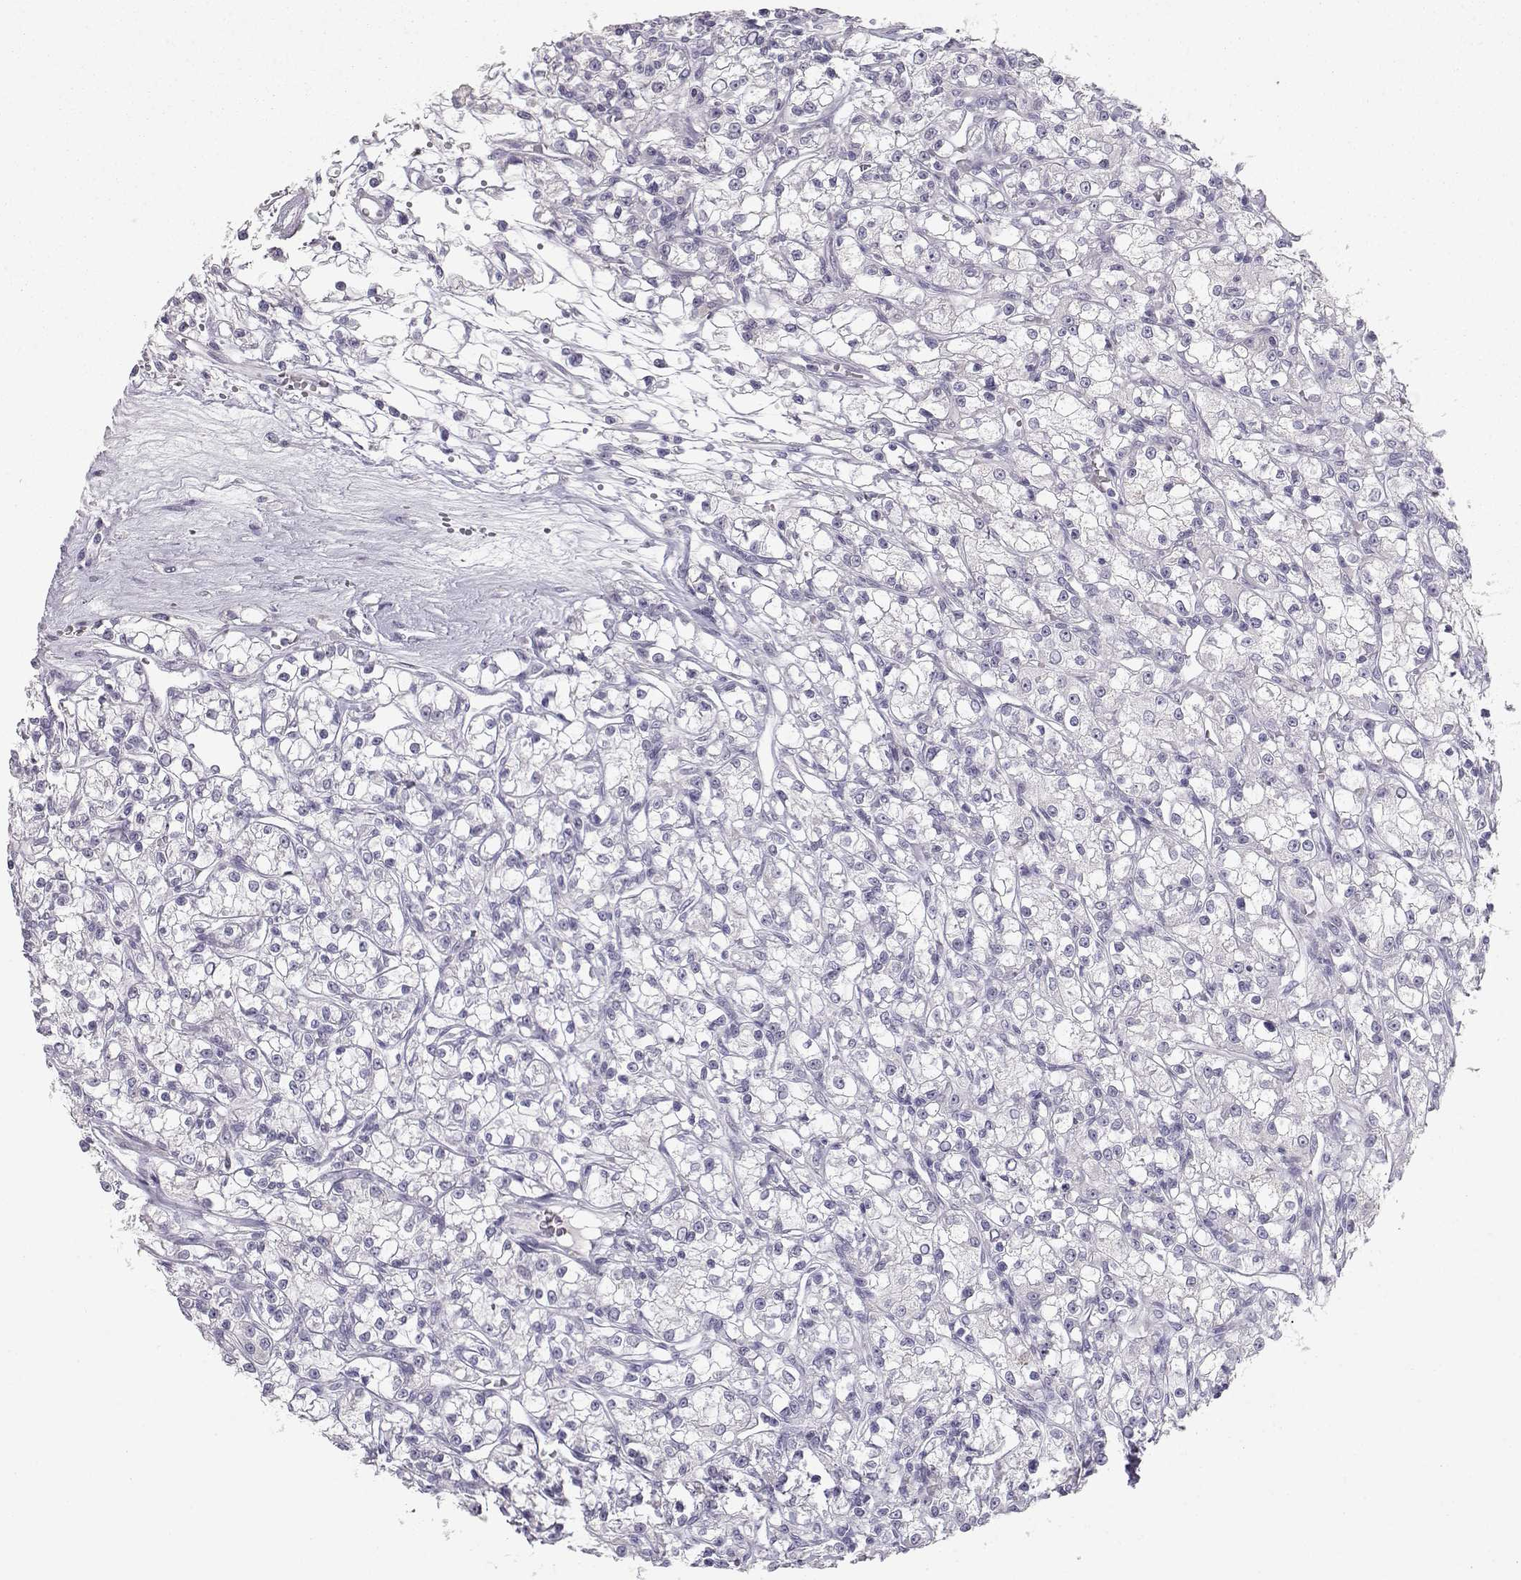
{"staining": {"intensity": "negative", "quantity": "none", "location": "none"}, "tissue": "renal cancer", "cell_type": "Tumor cells", "image_type": "cancer", "snomed": [{"axis": "morphology", "description": "Adenocarcinoma, NOS"}, {"axis": "topography", "description": "Kidney"}], "caption": "Tumor cells are negative for brown protein staining in renal cancer (adenocarcinoma).", "gene": "LAMB3", "patient": {"sex": "female", "age": 59}}